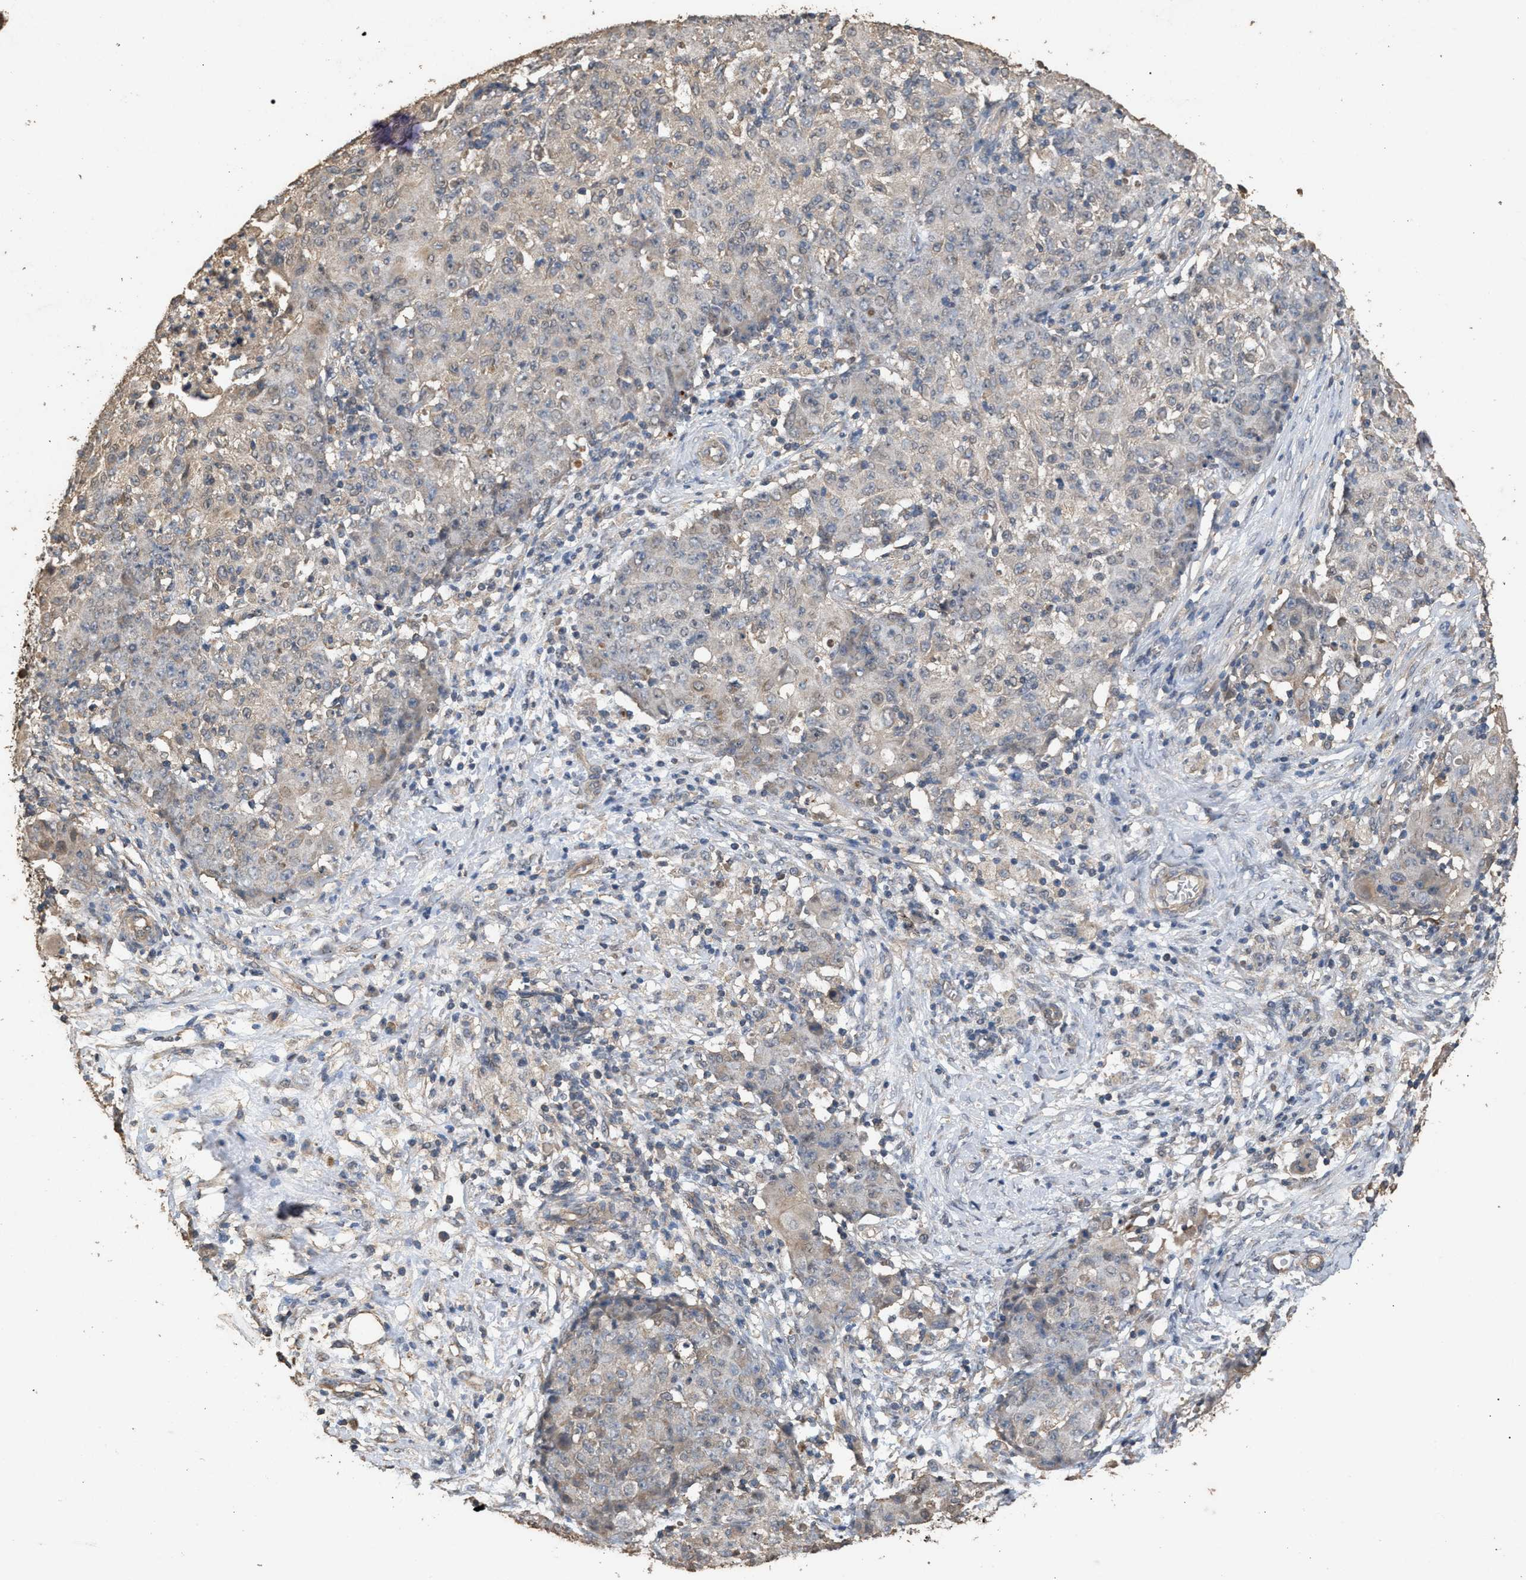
{"staining": {"intensity": "weak", "quantity": "<25%", "location": "cytoplasmic/membranous"}, "tissue": "ovarian cancer", "cell_type": "Tumor cells", "image_type": "cancer", "snomed": [{"axis": "morphology", "description": "Carcinoma, endometroid"}, {"axis": "topography", "description": "Ovary"}], "caption": "DAB immunohistochemical staining of human ovarian cancer (endometroid carcinoma) exhibits no significant staining in tumor cells.", "gene": "HTRA3", "patient": {"sex": "female", "age": 42}}